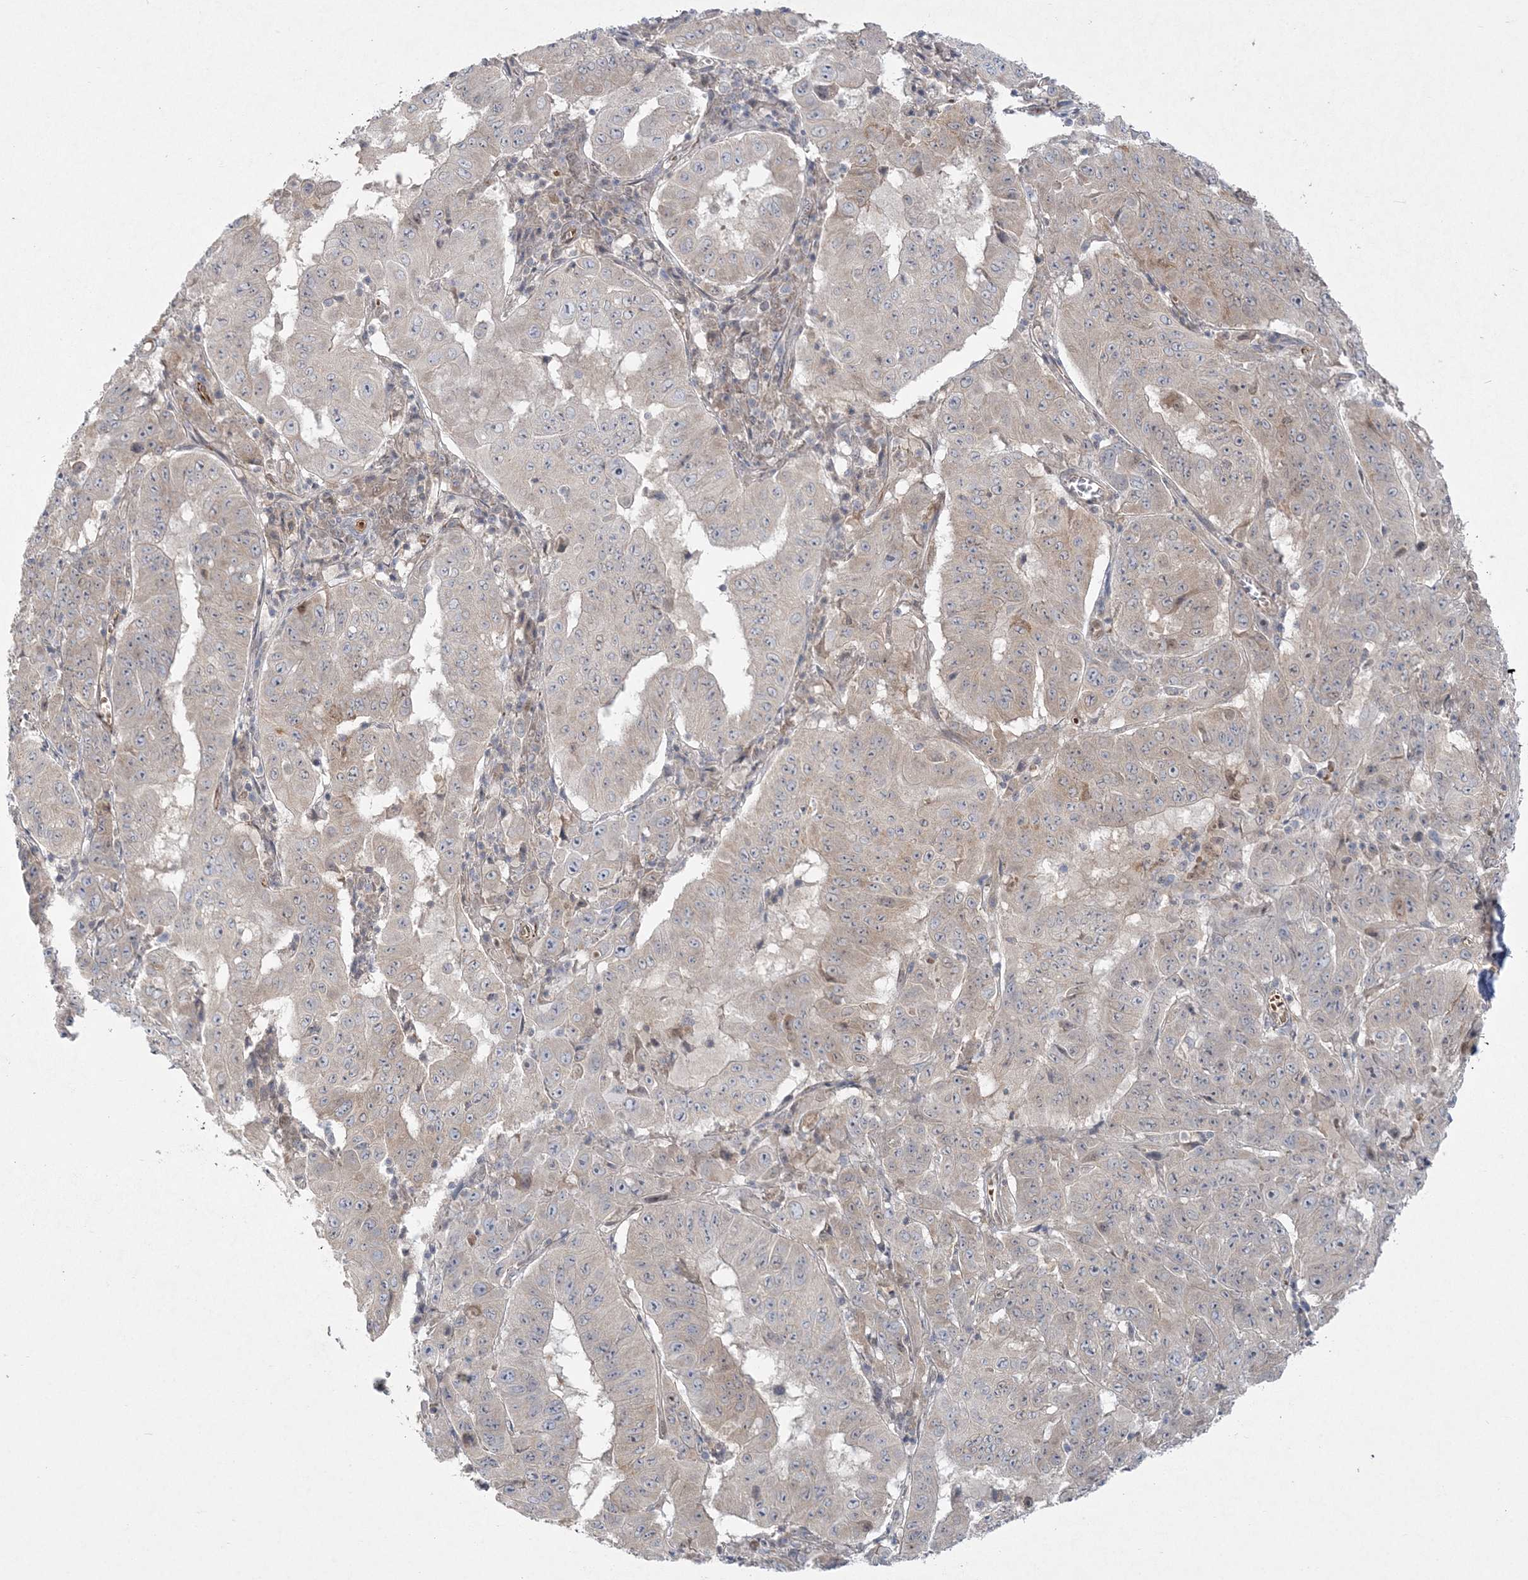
{"staining": {"intensity": "weak", "quantity": "25%-75%", "location": "cytoplasmic/membranous"}, "tissue": "pancreatic cancer", "cell_type": "Tumor cells", "image_type": "cancer", "snomed": [{"axis": "morphology", "description": "Adenocarcinoma, NOS"}, {"axis": "topography", "description": "Pancreas"}], "caption": "Immunohistochemical staining of pancreatic adenocarcinoma shows low levels of weak cytoplasmic/membranous staining in approximately 25%-75% of tumor cells.", "gene": "INPP1", "patient": {"sex": "male", "age": 63}}